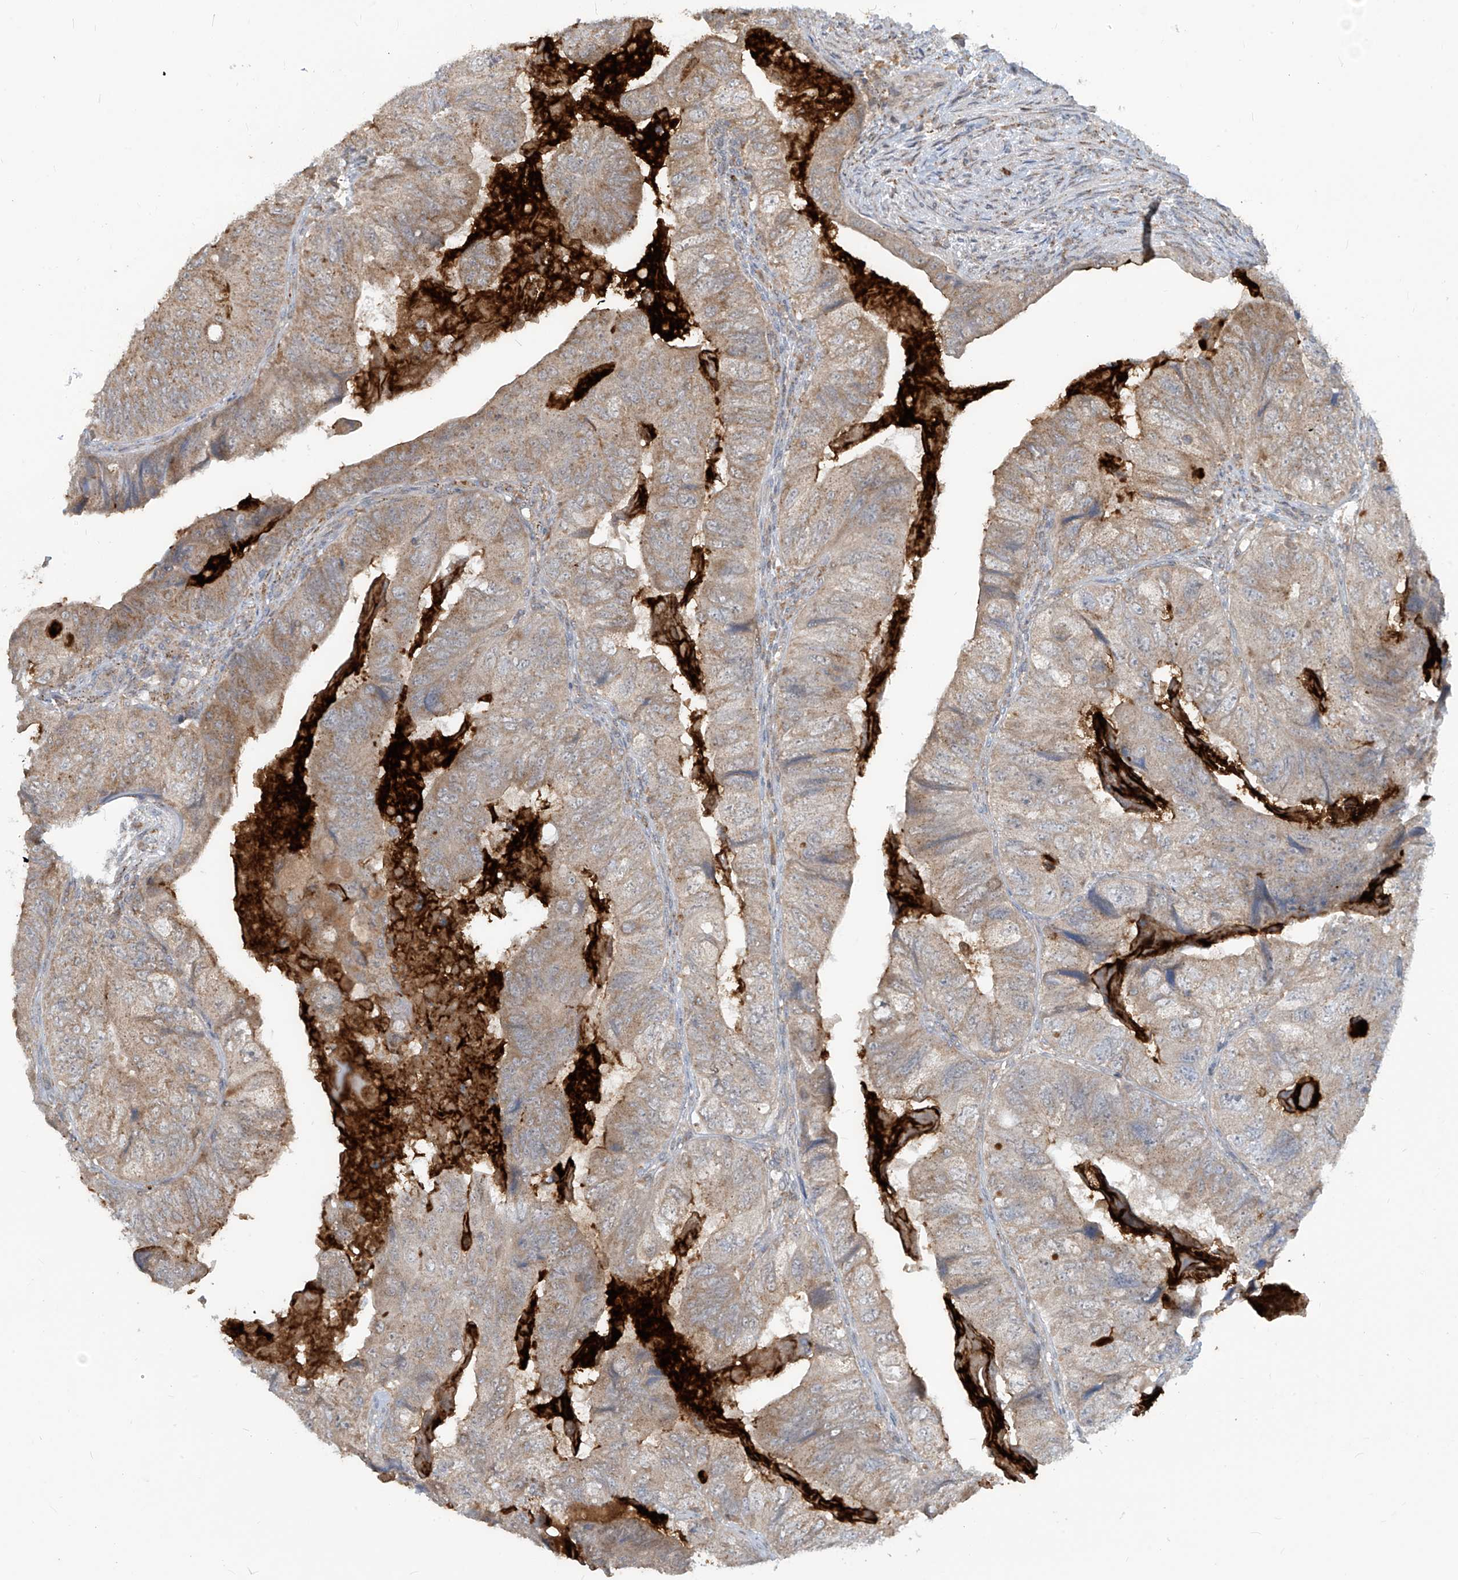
{"staining": {"intensity": "weak", "quantity": "25%-75%", "location": "cytoplasmic/membranous"}, "tissue": "colorectal cancer", "cell_type": "Tumor cells", "image_type": "cancer", "snomed": [{"axis": "morphology", "description": "Adenocarcinoma, NOS"}, {"axis": "topography", "description": "Rectum"}], "caption": "Weak cytoplasmic/membranous positivity is seen in about 25%-75% of tumor cells in colorectal adenocarcinoma. The staining was performed using DAB (3,3'-diaminobenzidine), with brown indicating positive protein expression. Nuclei are stained blue with hematoxylin.", "gene": "PARVG", "patient": {"sex": "male", "age": 63}}